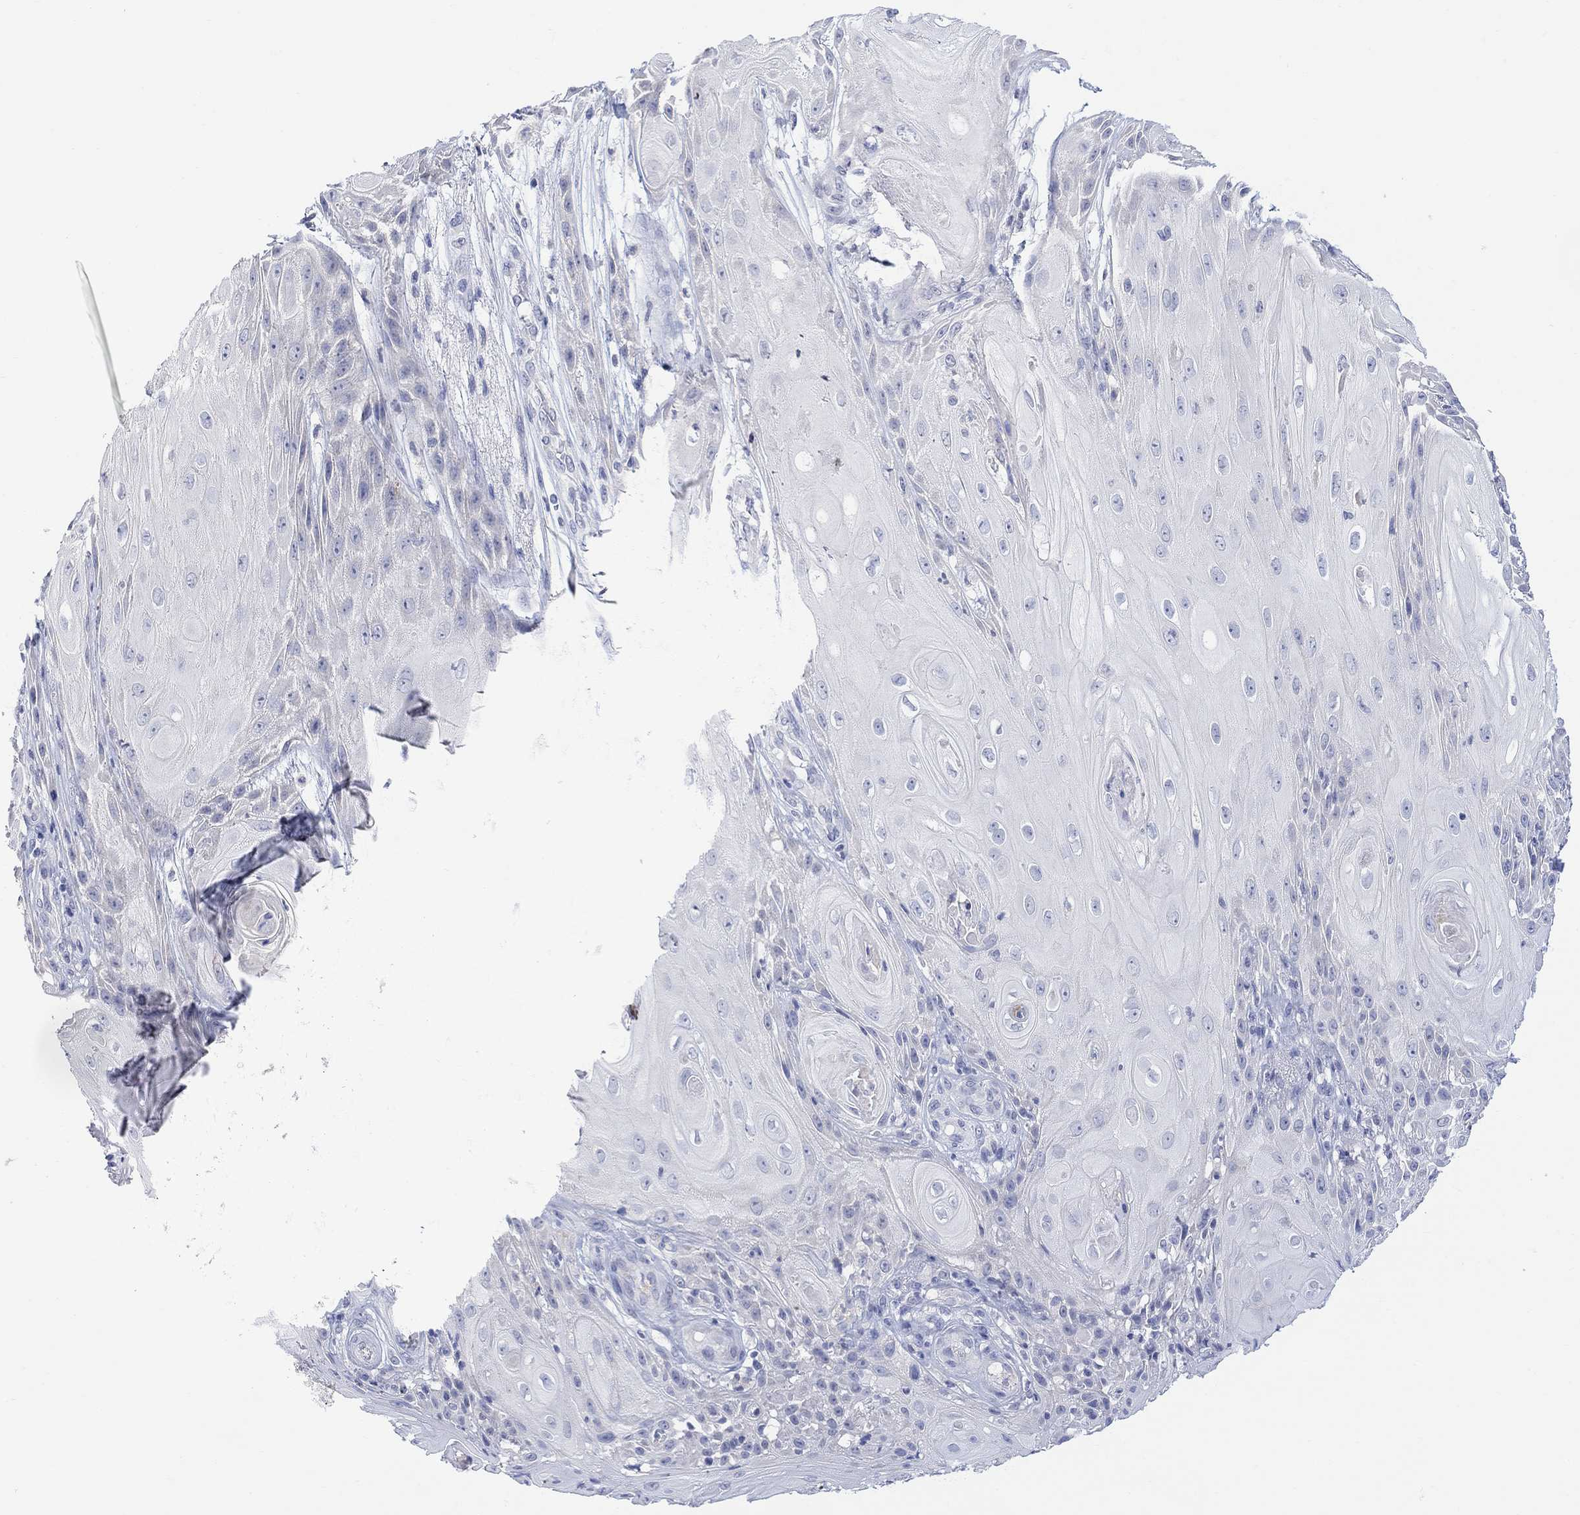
{"staining": {"intensity": "negative", "quantity": "none", "location": "none"}, "tissue": "skin cancer", "cell_type": "Tumor cells", "image_type": "cancer", "snomed": [{"axis": "morphology", "description": "Squamous cell carcinoma, NOS"}, {"axis": "topography", "description": "Skin"}], "caption": "An image of human skin squamous cell carcinoma is negative for staining in tumor cells.", "gene": "FBP2", "patient": {"sex": "male", "age": 62}}